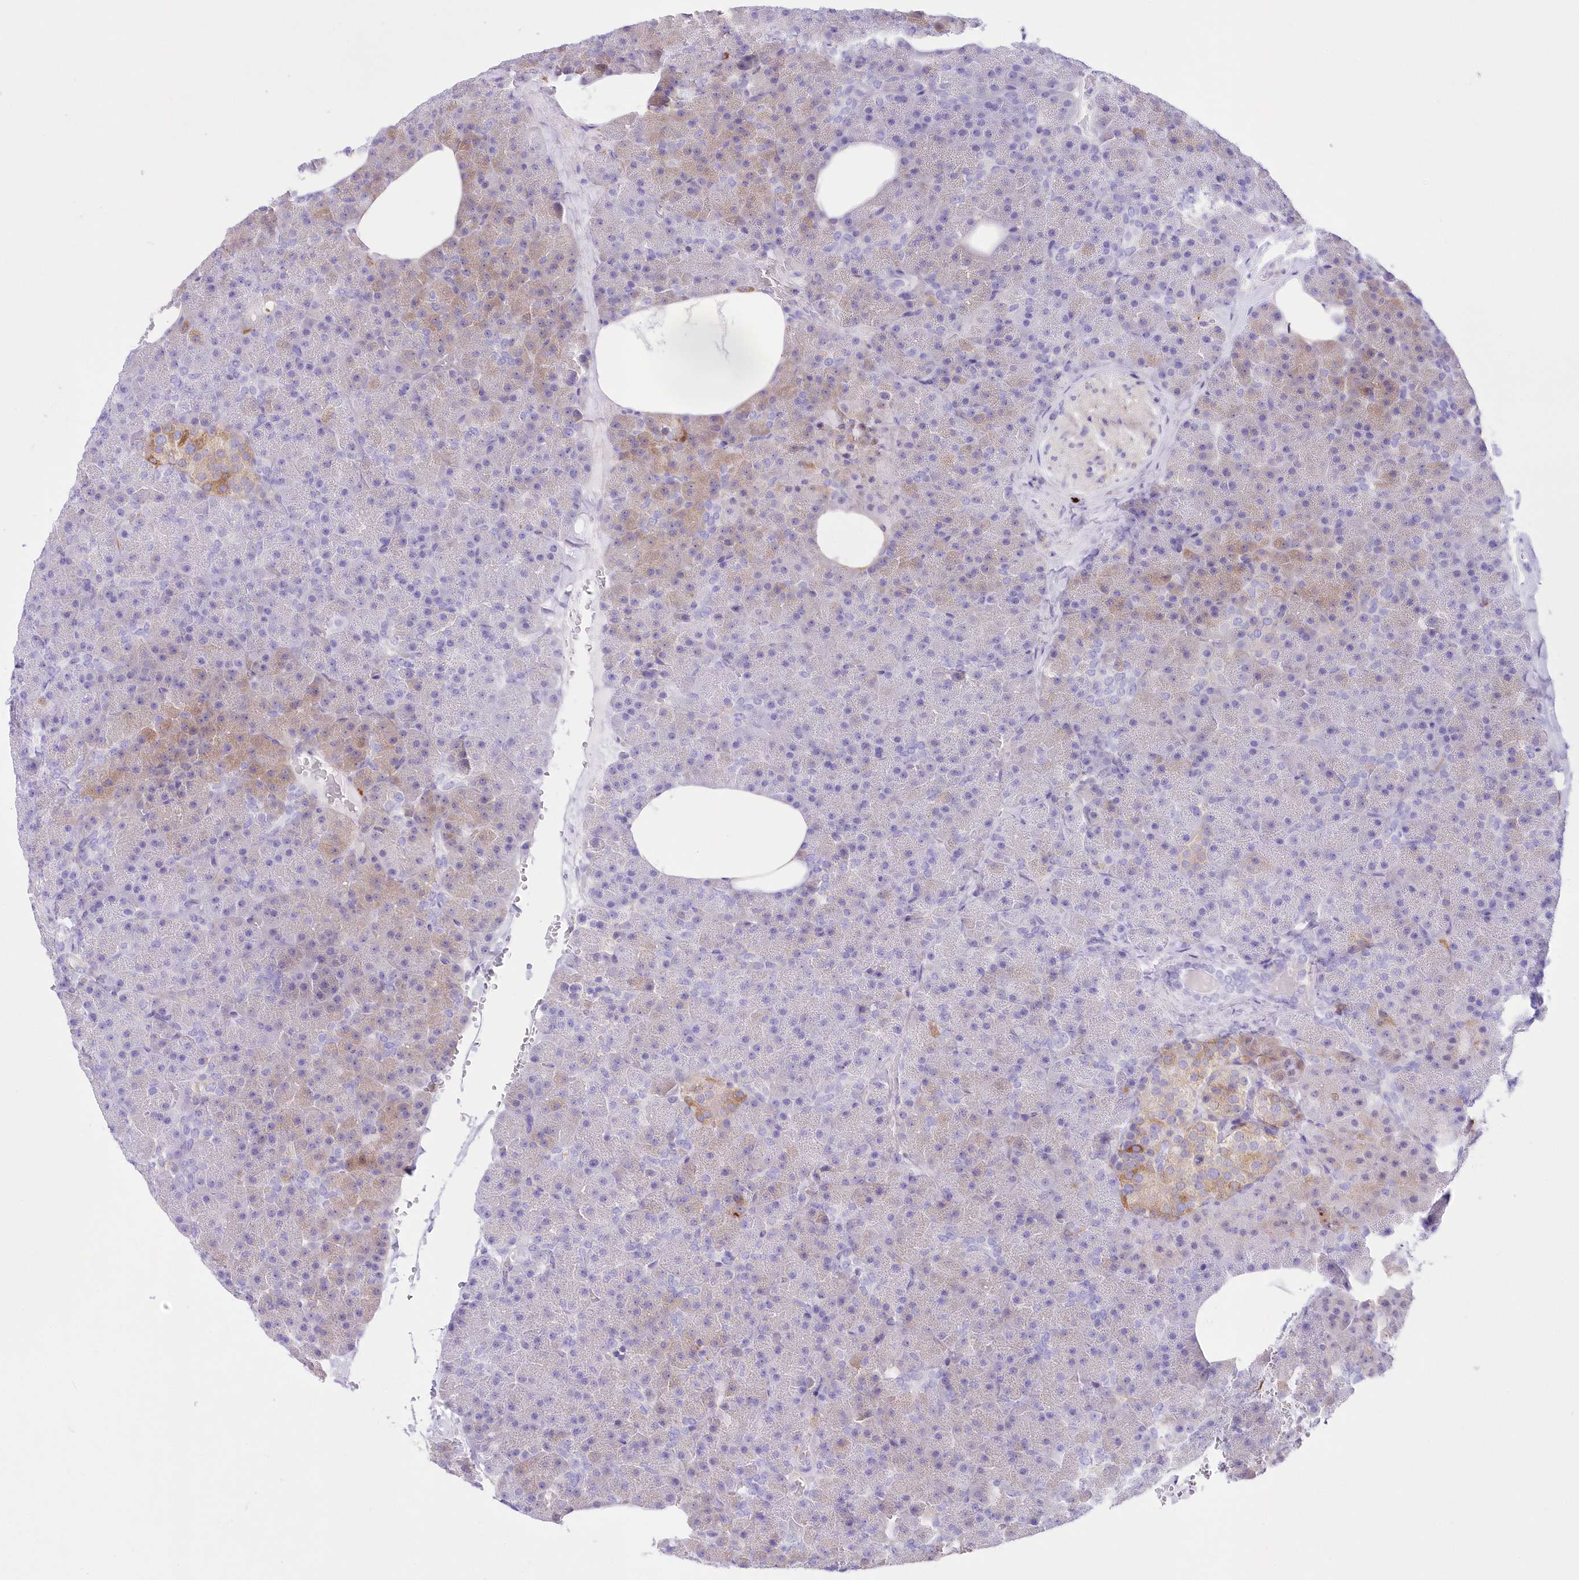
{"staining": {"intensity": "moderate", "quantity": "25%-75%", "location": "cytoplasmic/membranous"}, "tissue": "pancreas", "cell_type": "Exocrine glandular cells", "image_type": "normal", "snomed": [{"axis": "morphology", "description": "Normal tissue, NOS"}, {"axis": "morphology", "description": "Carcinoid, malignant, NOS"}, {"axis": "topography", "description": "Pancreas"}], "caption": "The immunohistochemical stain shows moderate cytoplasmic/membranous expression in exocrine glandular cells of unremarkable pancreas.", "gene": "DNAJC19", "patient": {"sex": "female", "age": 35}}